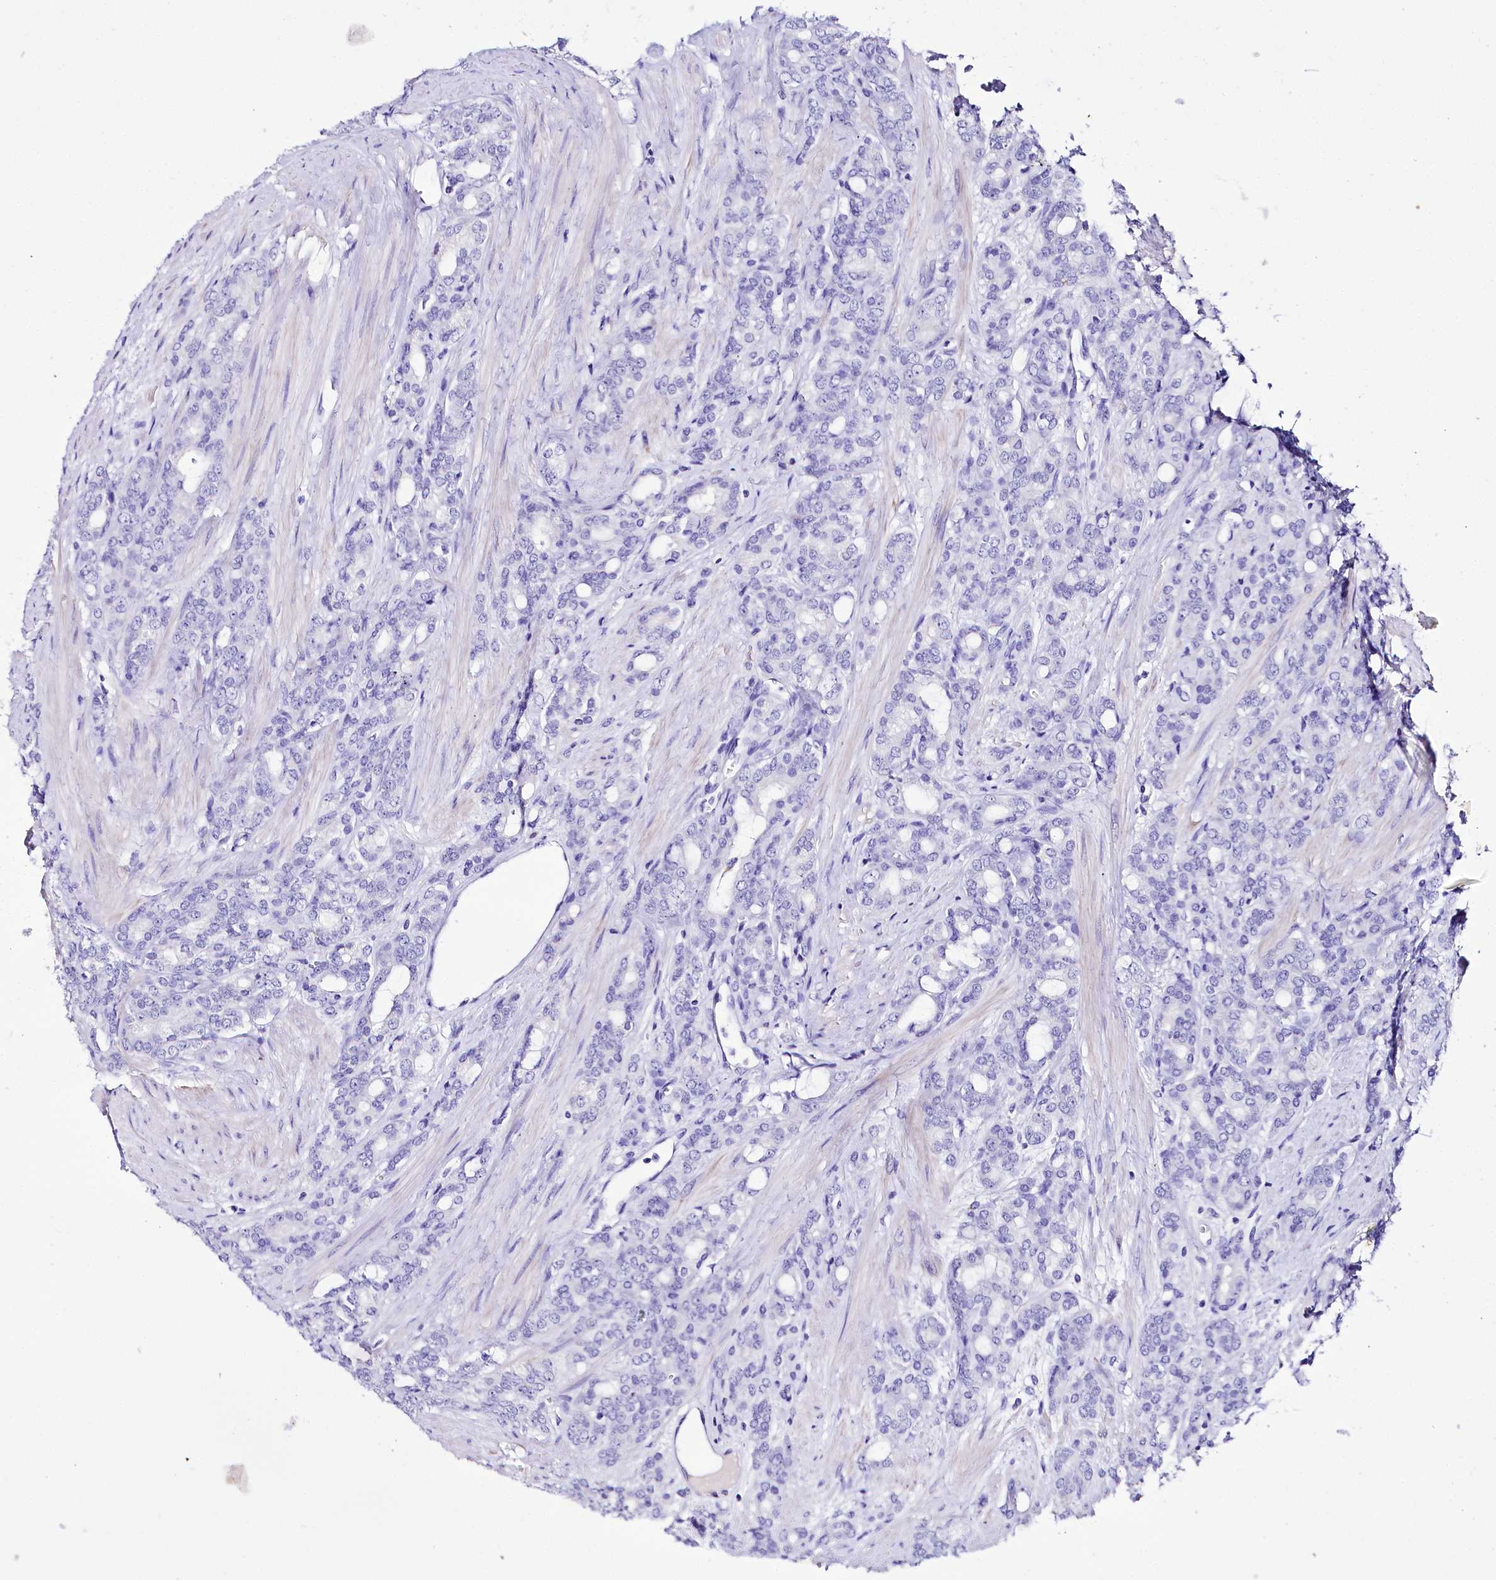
{"staining": {"intensity": "negative", "quantity": "none", "location": "none"}, "tissue": "prostate cancer", "cell_type": "Tumor cells", "image_type": "cancer", "snomed": [{"axis": "morphology", "description": "Adenocarcinoma, High grade"}, {"axis": "topography", "description": "Prostate"}], "caption": "This is a image of IHC staining of prostate cancer (high-grade adenocarcinoma), which shows no staining in tumor cells.", "gene": "A2ML1", "patient": {"sex": "male", "age": 62}}